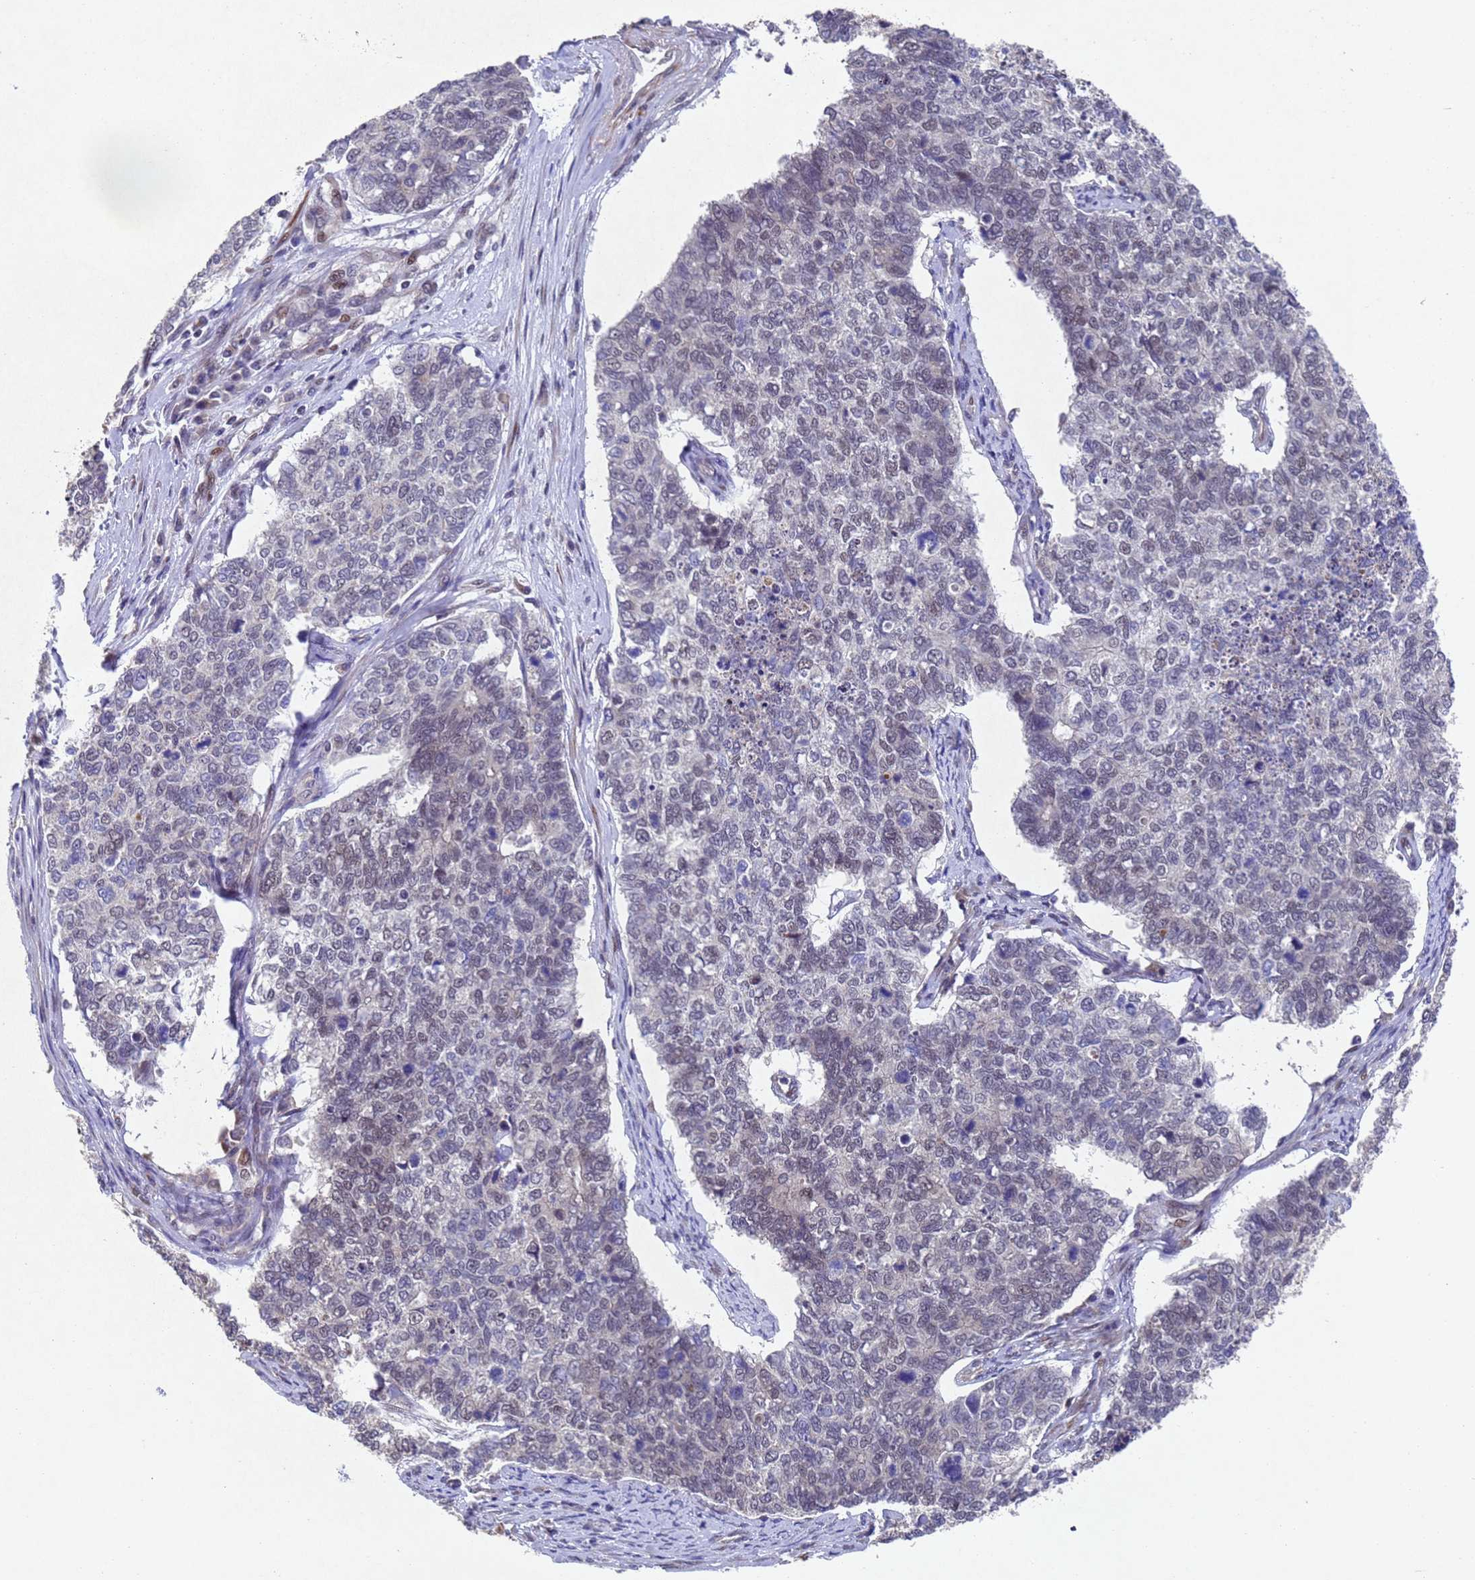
{"staining": {"intensity": "weak", "quantity": "<25%", "location": "nuclear"}, "tissue": "cervical cancer", "cell_type": "Tumor cells", "image_type": "cancer", "snomed": [{"axis": "morphology", "description": "Squamous cell carcinoma, NOS"}, {"axis": "topography", "description": "Cervix"}], "caption": "Immunohistochemistry photomicrograph of neoplastic tissue: human cervical cancer (squamous cell carcinoma) stained with DAB (3,3'-diaminobenzidine) exhibits no significant protein expression in tumor cells.", "gene": "TBK1", "patient": {"sex": "female", "age": 63}}